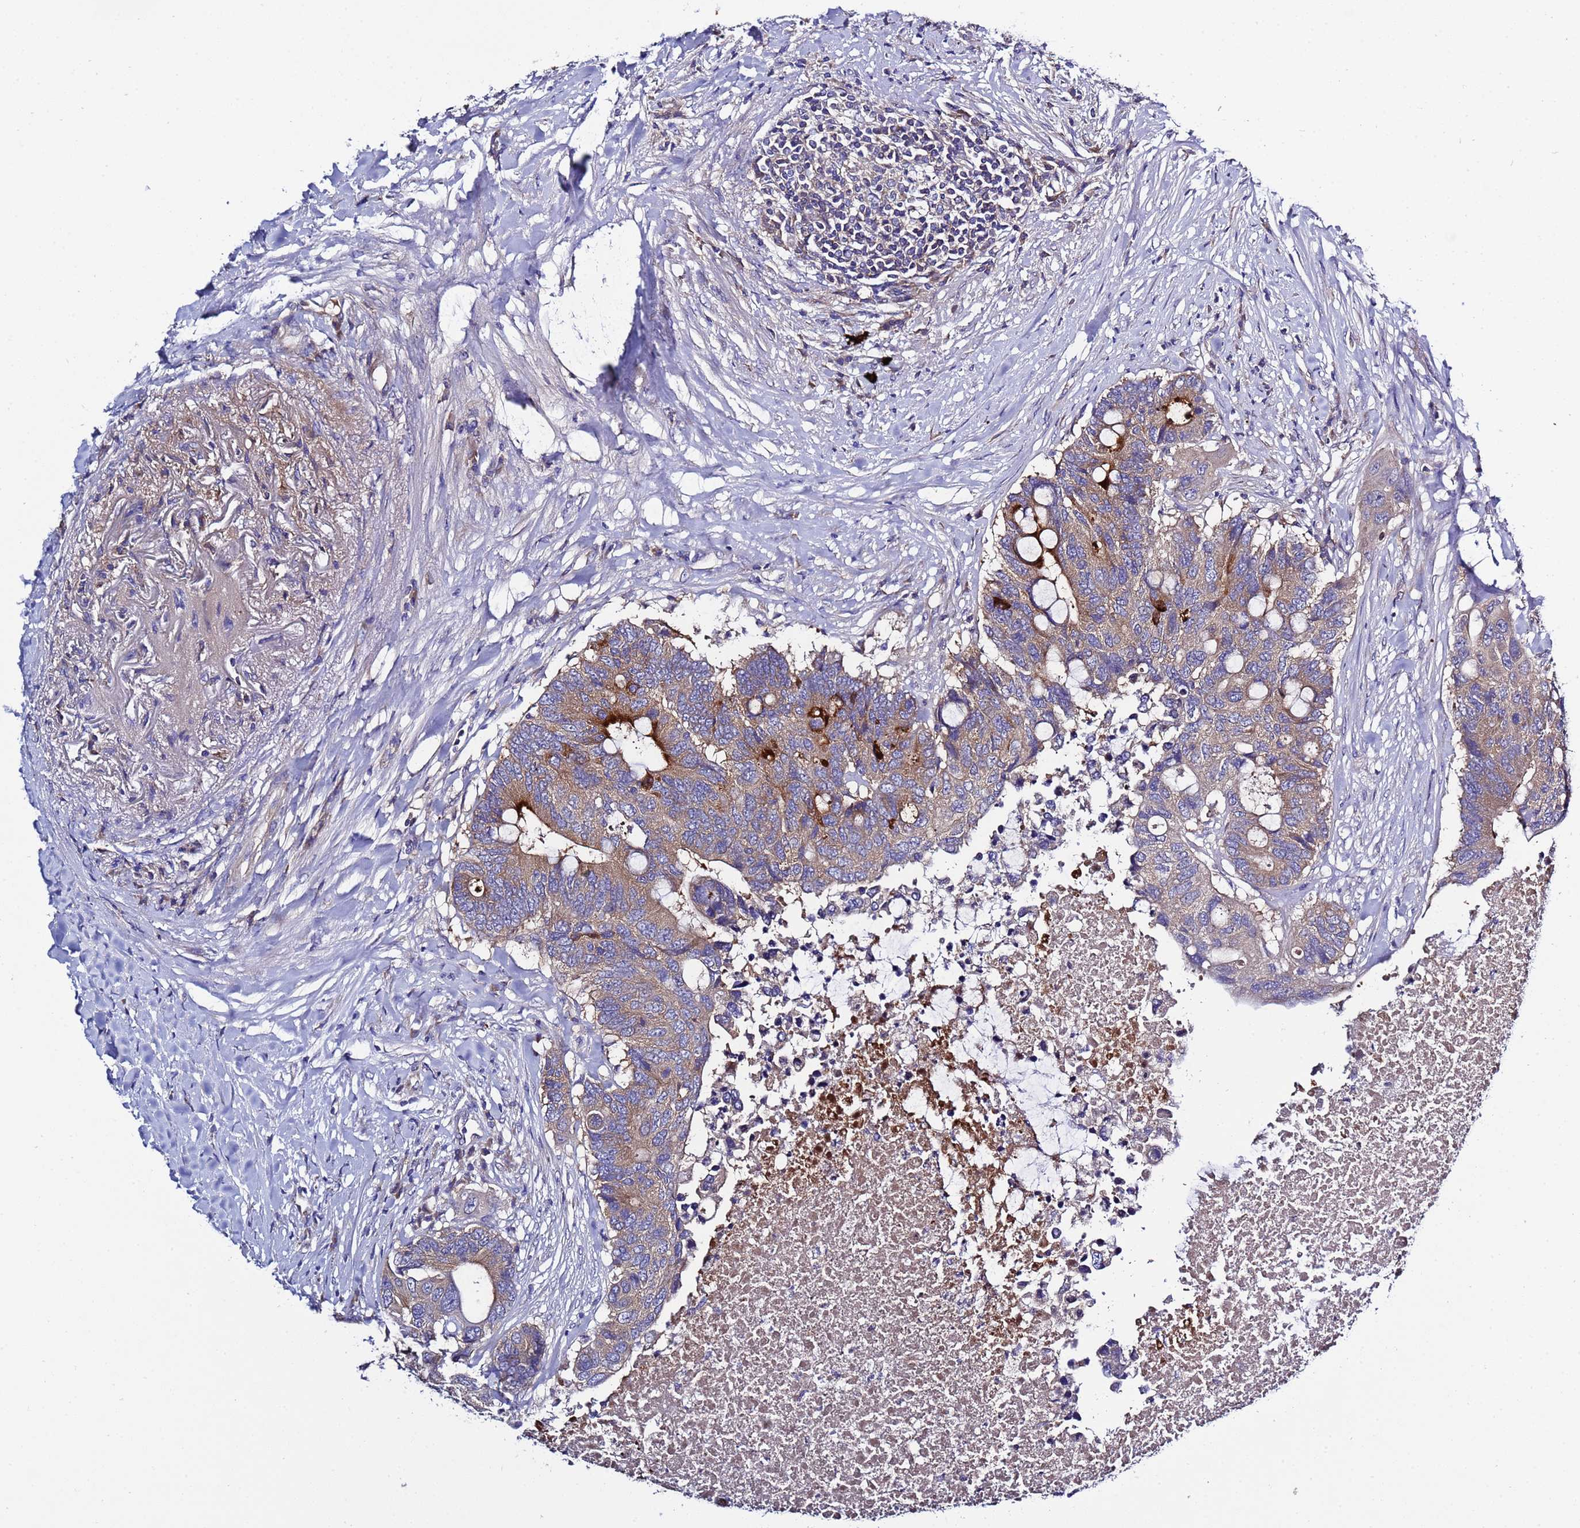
{"staining": {"intensity": "strong", "quantity": "<25%", "location": "cytoplasmic/membranous"}, "tissue": "colorectal cancer", "cell_type": "Tumor cells", "image_type": "cancer", "snomed": [{"axis": "morphology", "description": "Adenocarcinoma, NOS"}, {"axis": "topography", "description": "Colon"}], "caption": "Human colorectal cancer (adenocarcinoma) stained with a brown dye reveals strong cytoplasmic/membranous positive staining in approximately <25% of tumor cells.", "gene": "RC3H2", "patient": {"sex": "male", "age": 71}}